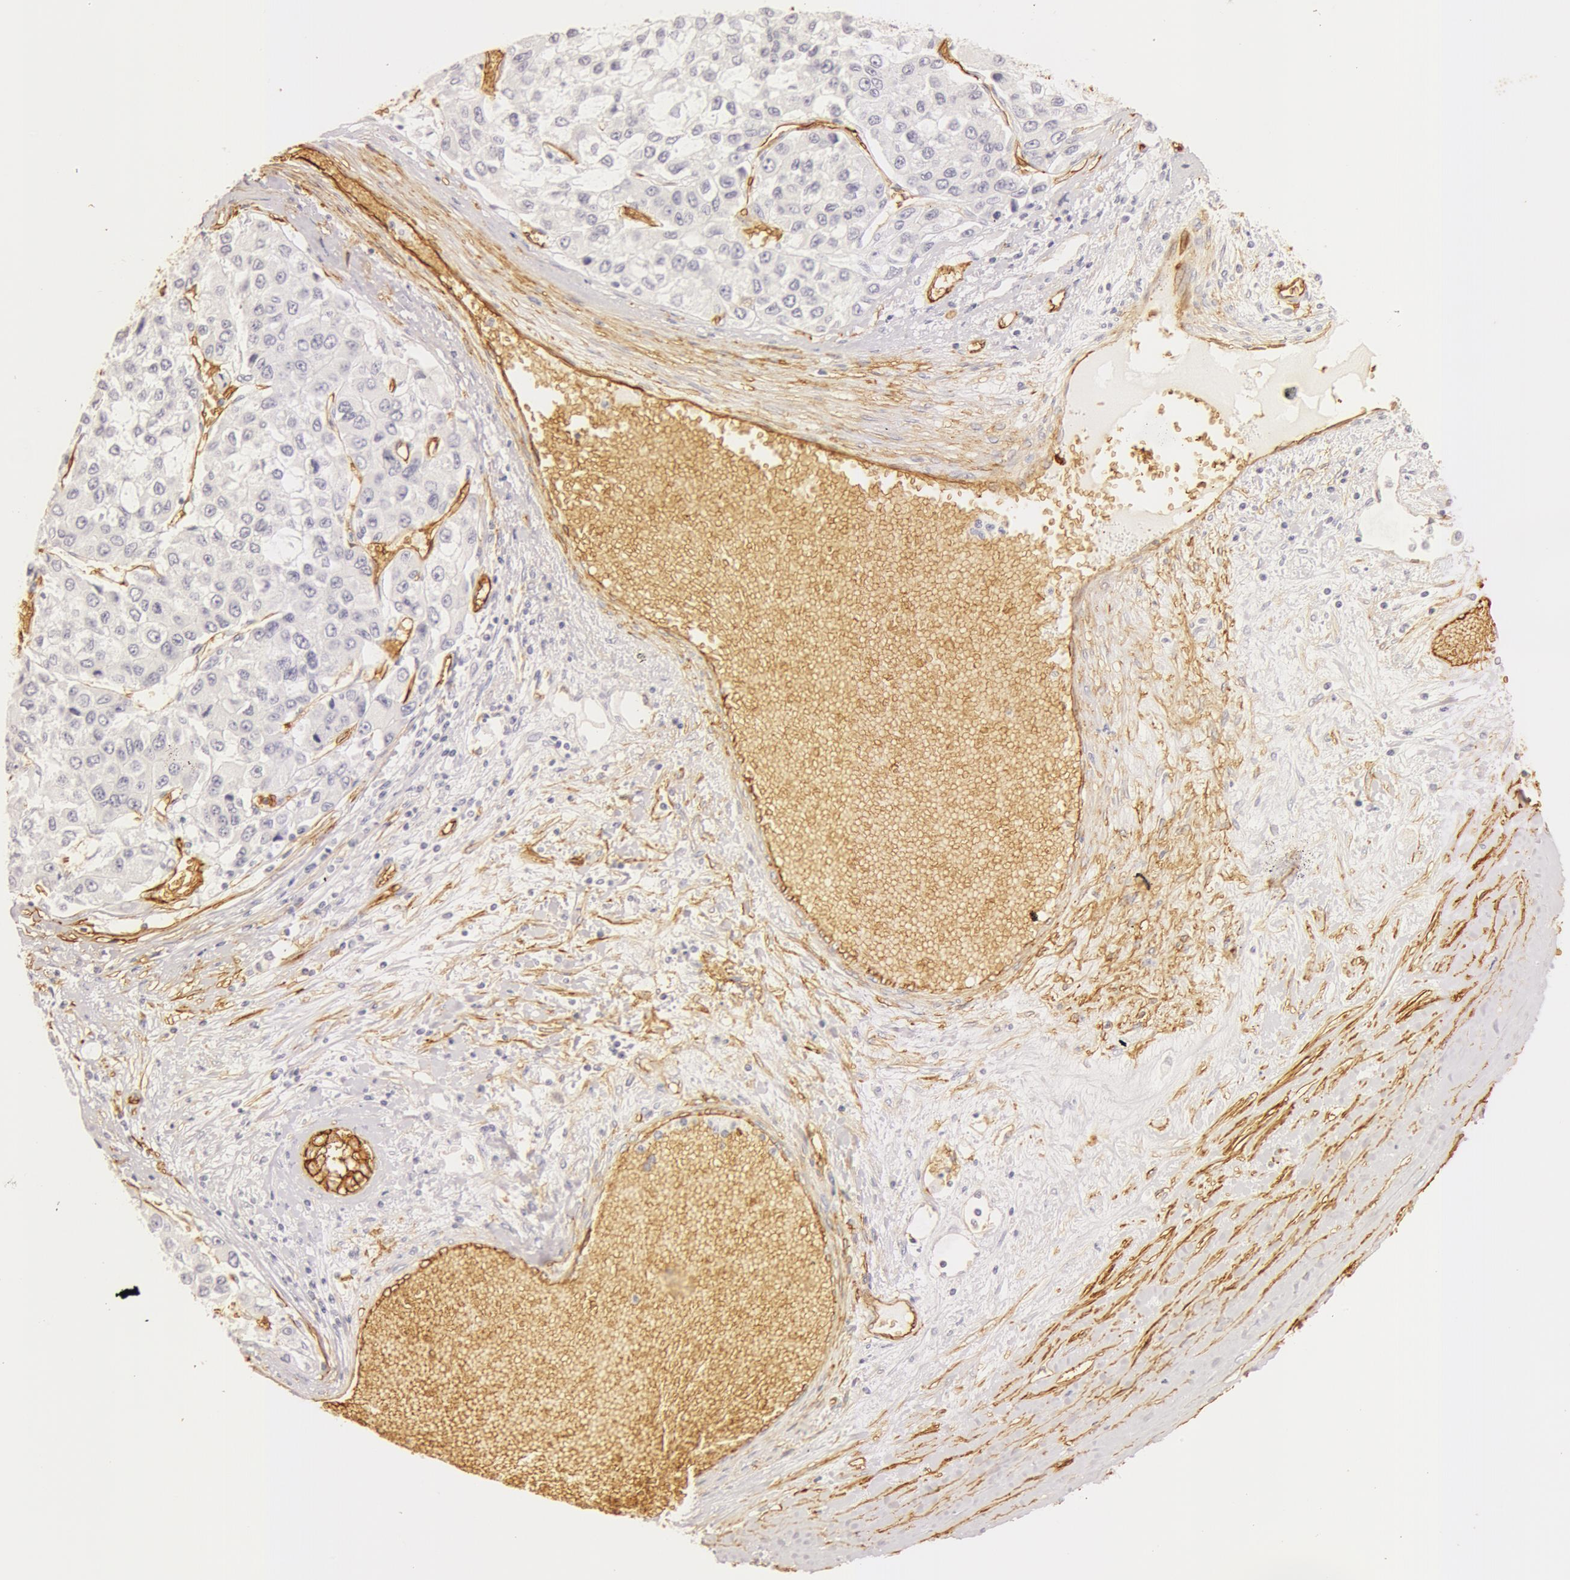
{"staining": {"intensity": "negative", "quantity": "none", "location": "none"}, "tissue": "liver cancer", "cell_type": "Tumor cells", "image_type": "cancer", "snomed": [{"axis": "morphology", "description": "Carcinoma, Hepatocellular, NOS"}, {"axis": "topography", "description": "Liver"}], "caption": "High power microscopy photomicrograph of an immunohistochemistry micrograph of liver cancer, revealing no significant staining in tumor cells. (DAB (3,3'-diaminobenzidine) immunohistochemistry with hematoxylin counter stain).", "gene": "AQP1", "patient": {"sex": "female", "age": 66}}